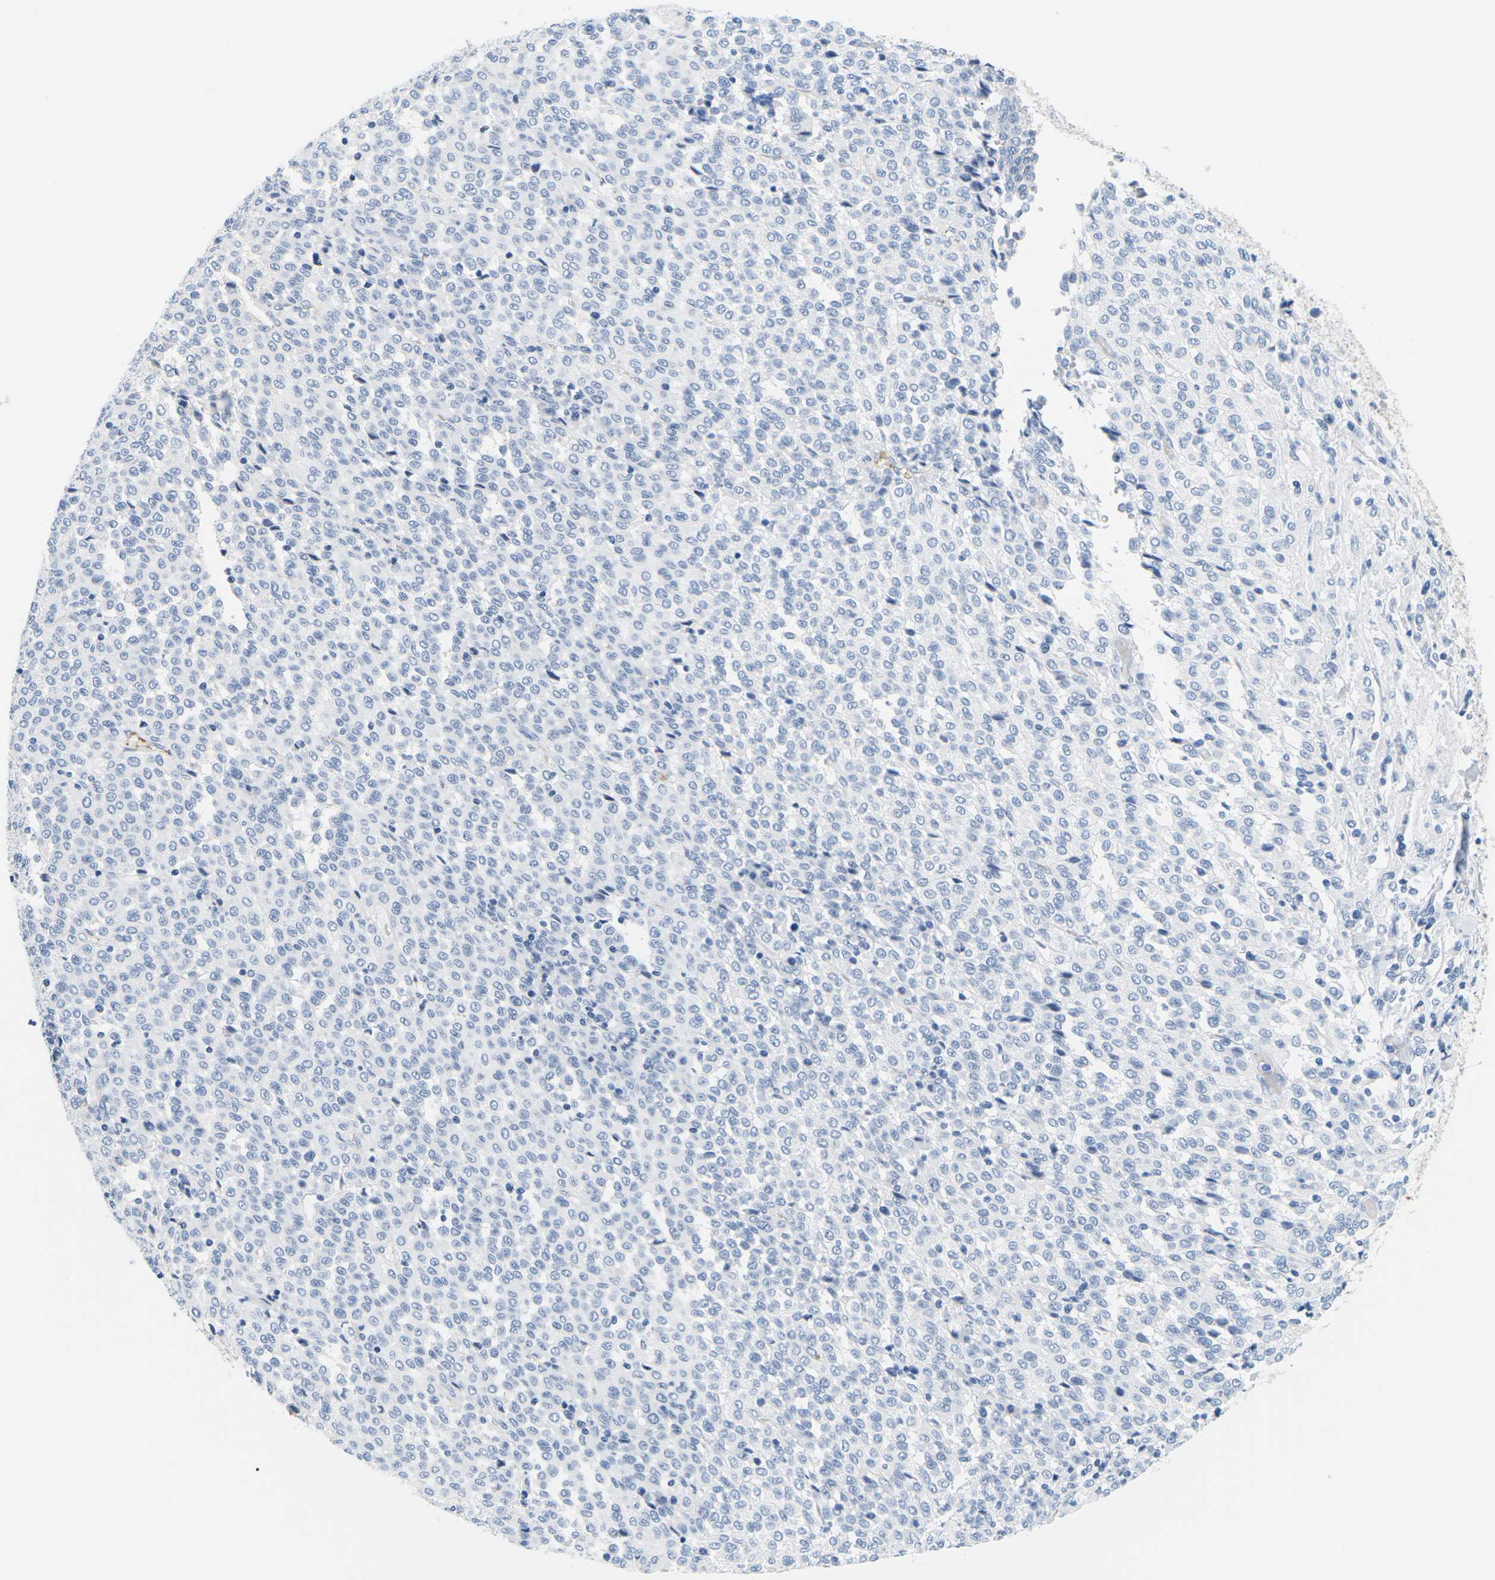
{"staining": {"intensity": "negative", "quantity": "none", "location": "none"}, "tissue": "melanoma", "cell_type": "Tumor cells", "image_type": "cancer", "snomed": [{"axis": "morphology", "description": "Malignant melanoma, Metastatic site"}, {"axis": "topography", "description": "Pancreas"}], "caption": "DAB immunohistochemical staining of melanoma reveals no significant expression in tumor cells.", "gene": "APOB", "patient": {"sex": "female", "age": 30}}